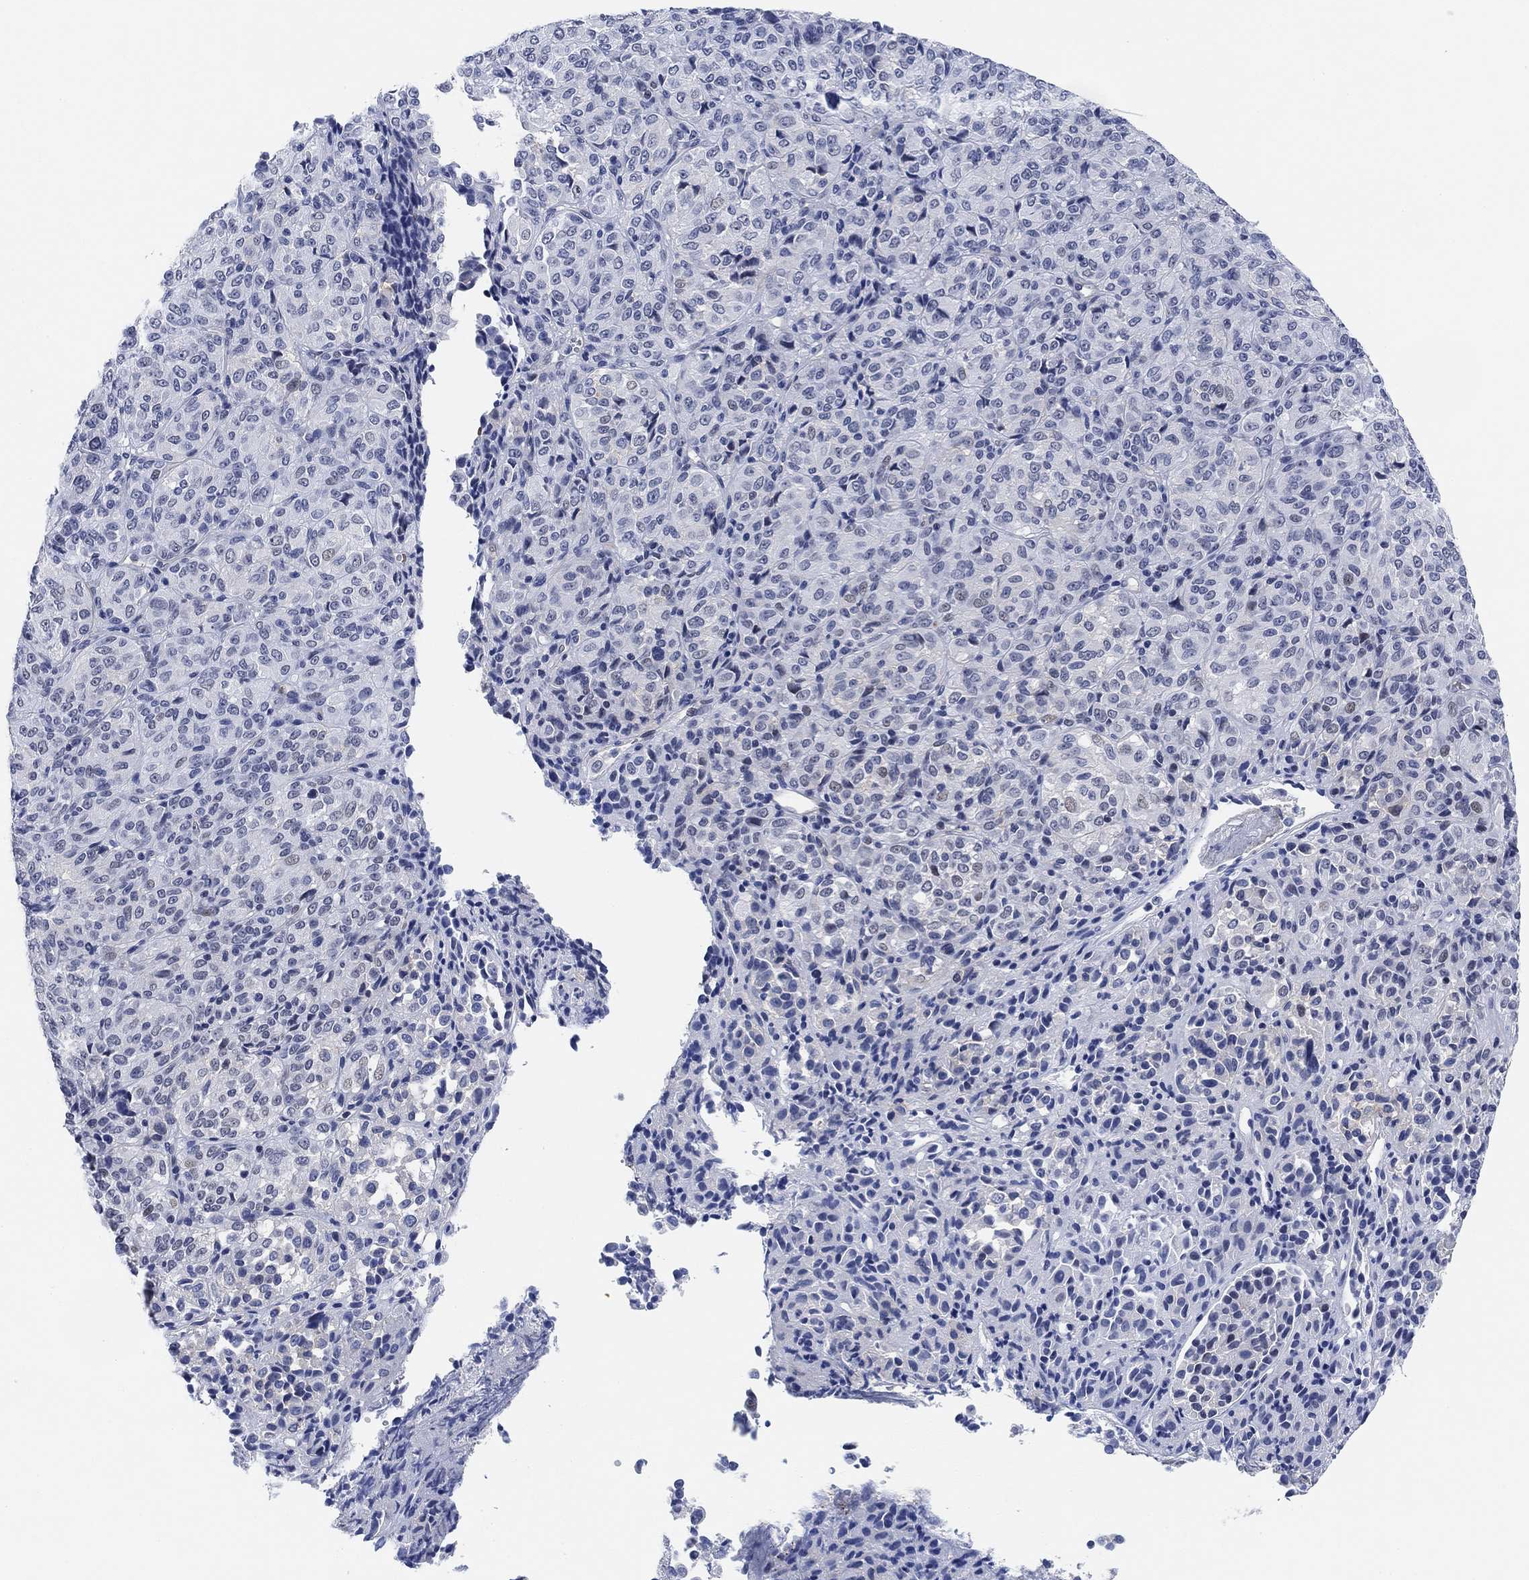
{"staining": {"intensity": "weak", "quantity": "<25%", "location": "nuclear"}, "tissue": "melanoma", "cell_type": "Tumor cells", "image_type": "cancer", "snomed": [{"axis": "morphology", "description": "Malignant melanoma, Metastatic site"}, {"axis": "topography", "description": "Brain"}], "caption": "Immunohistochemistry (IHC) of malignant melanoma (metastatic site) demonstrates no positivity in tumor cells.", "gene": "PAX6", "patient": {"sex": "female", "age": 56}}